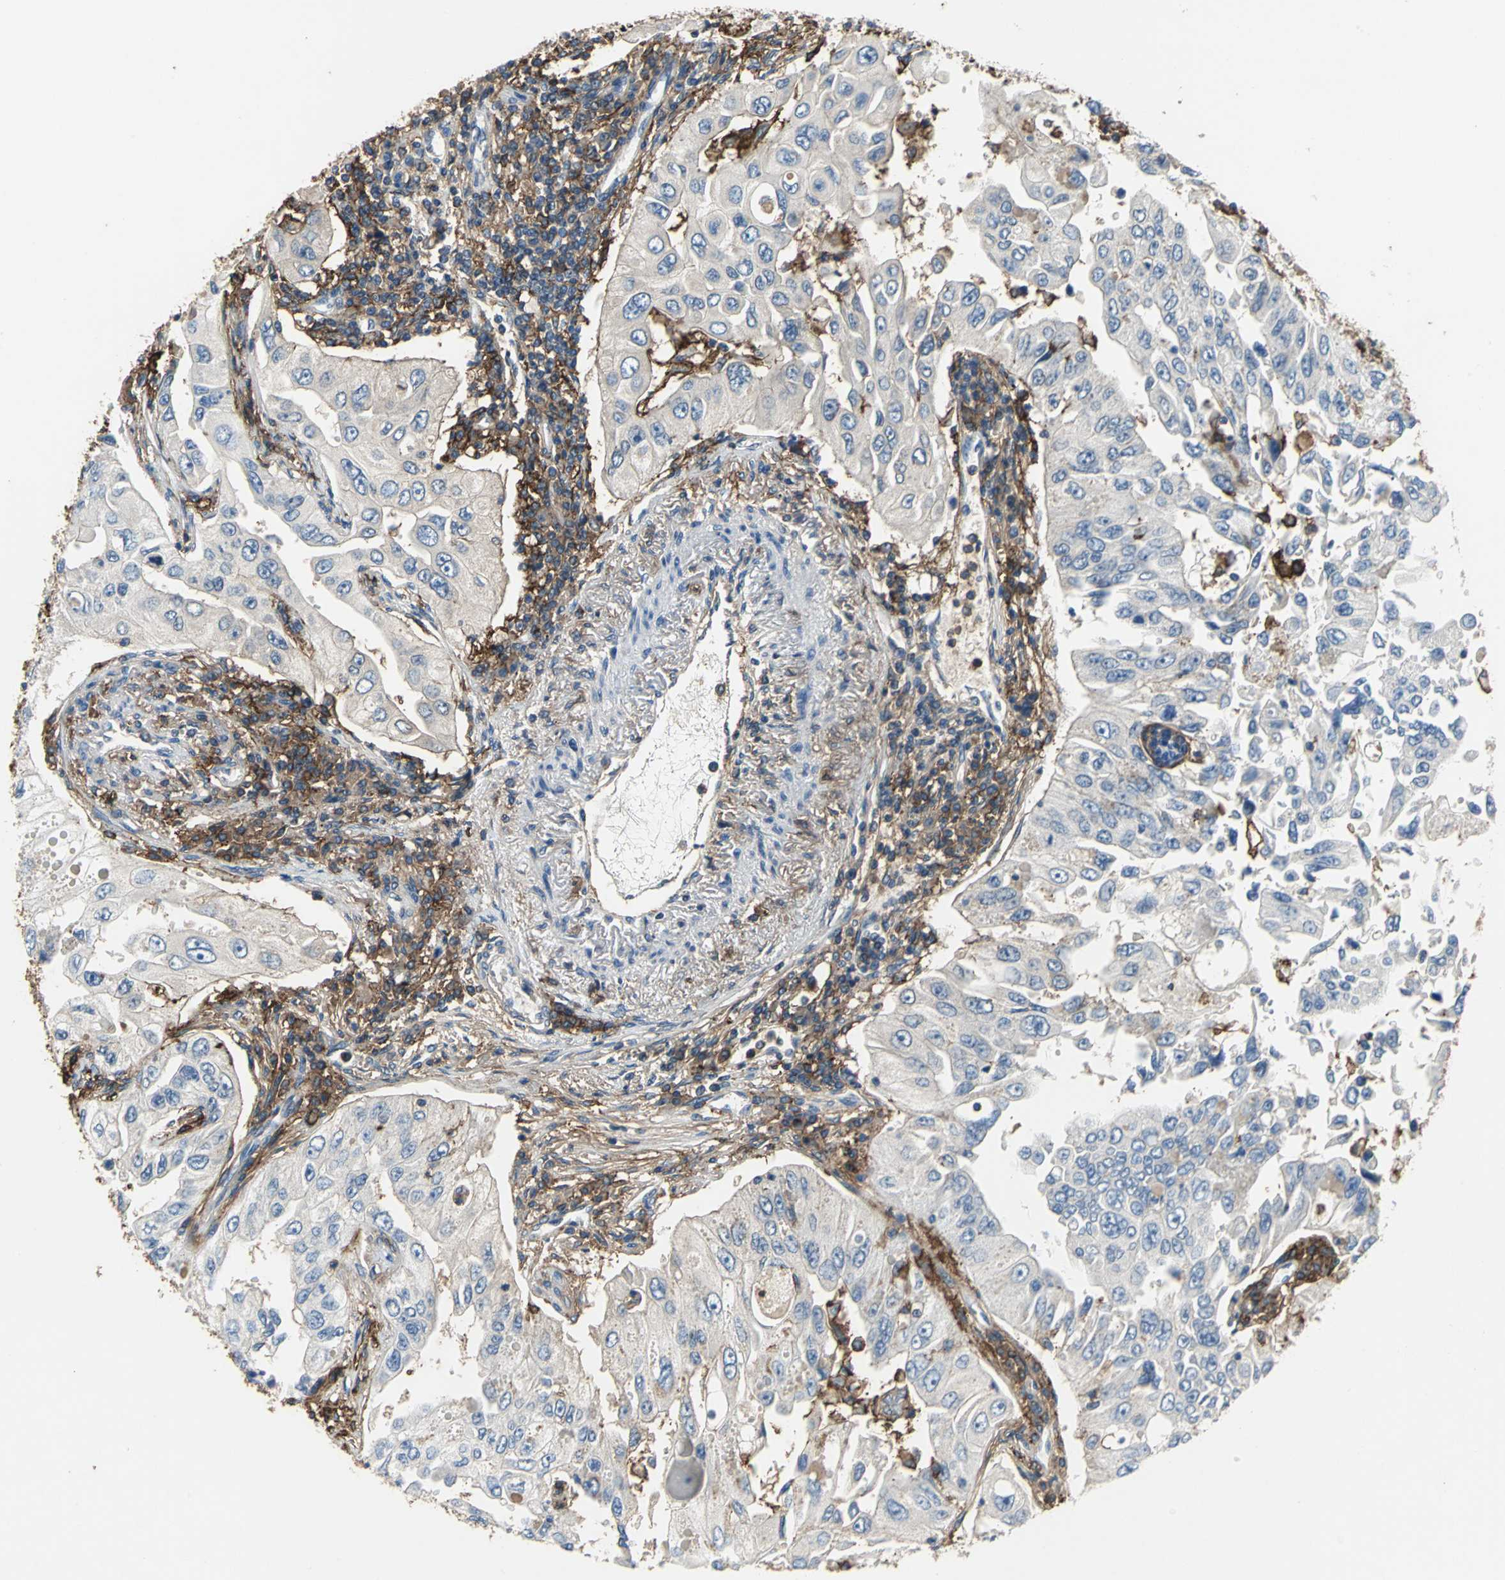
{"staining": {"intensity": "negative", "quantity": "none", "location": "none"}, "tissue": "lung cancer", "cell_type": "Tumor cells", "image_type": "cancer", "snomed": [{"axis": "morphology", "description": "Adenocarcinoma, NOS"}, {"axis": "topography", "description": "Lung"}], "caption": "Lung cancer (adenocarcinoma) was stained to show a protein in brown. There is no significant expression in tumor cells.", "gene": "CD44", "patient": {"sex": "male", "age": 84}}